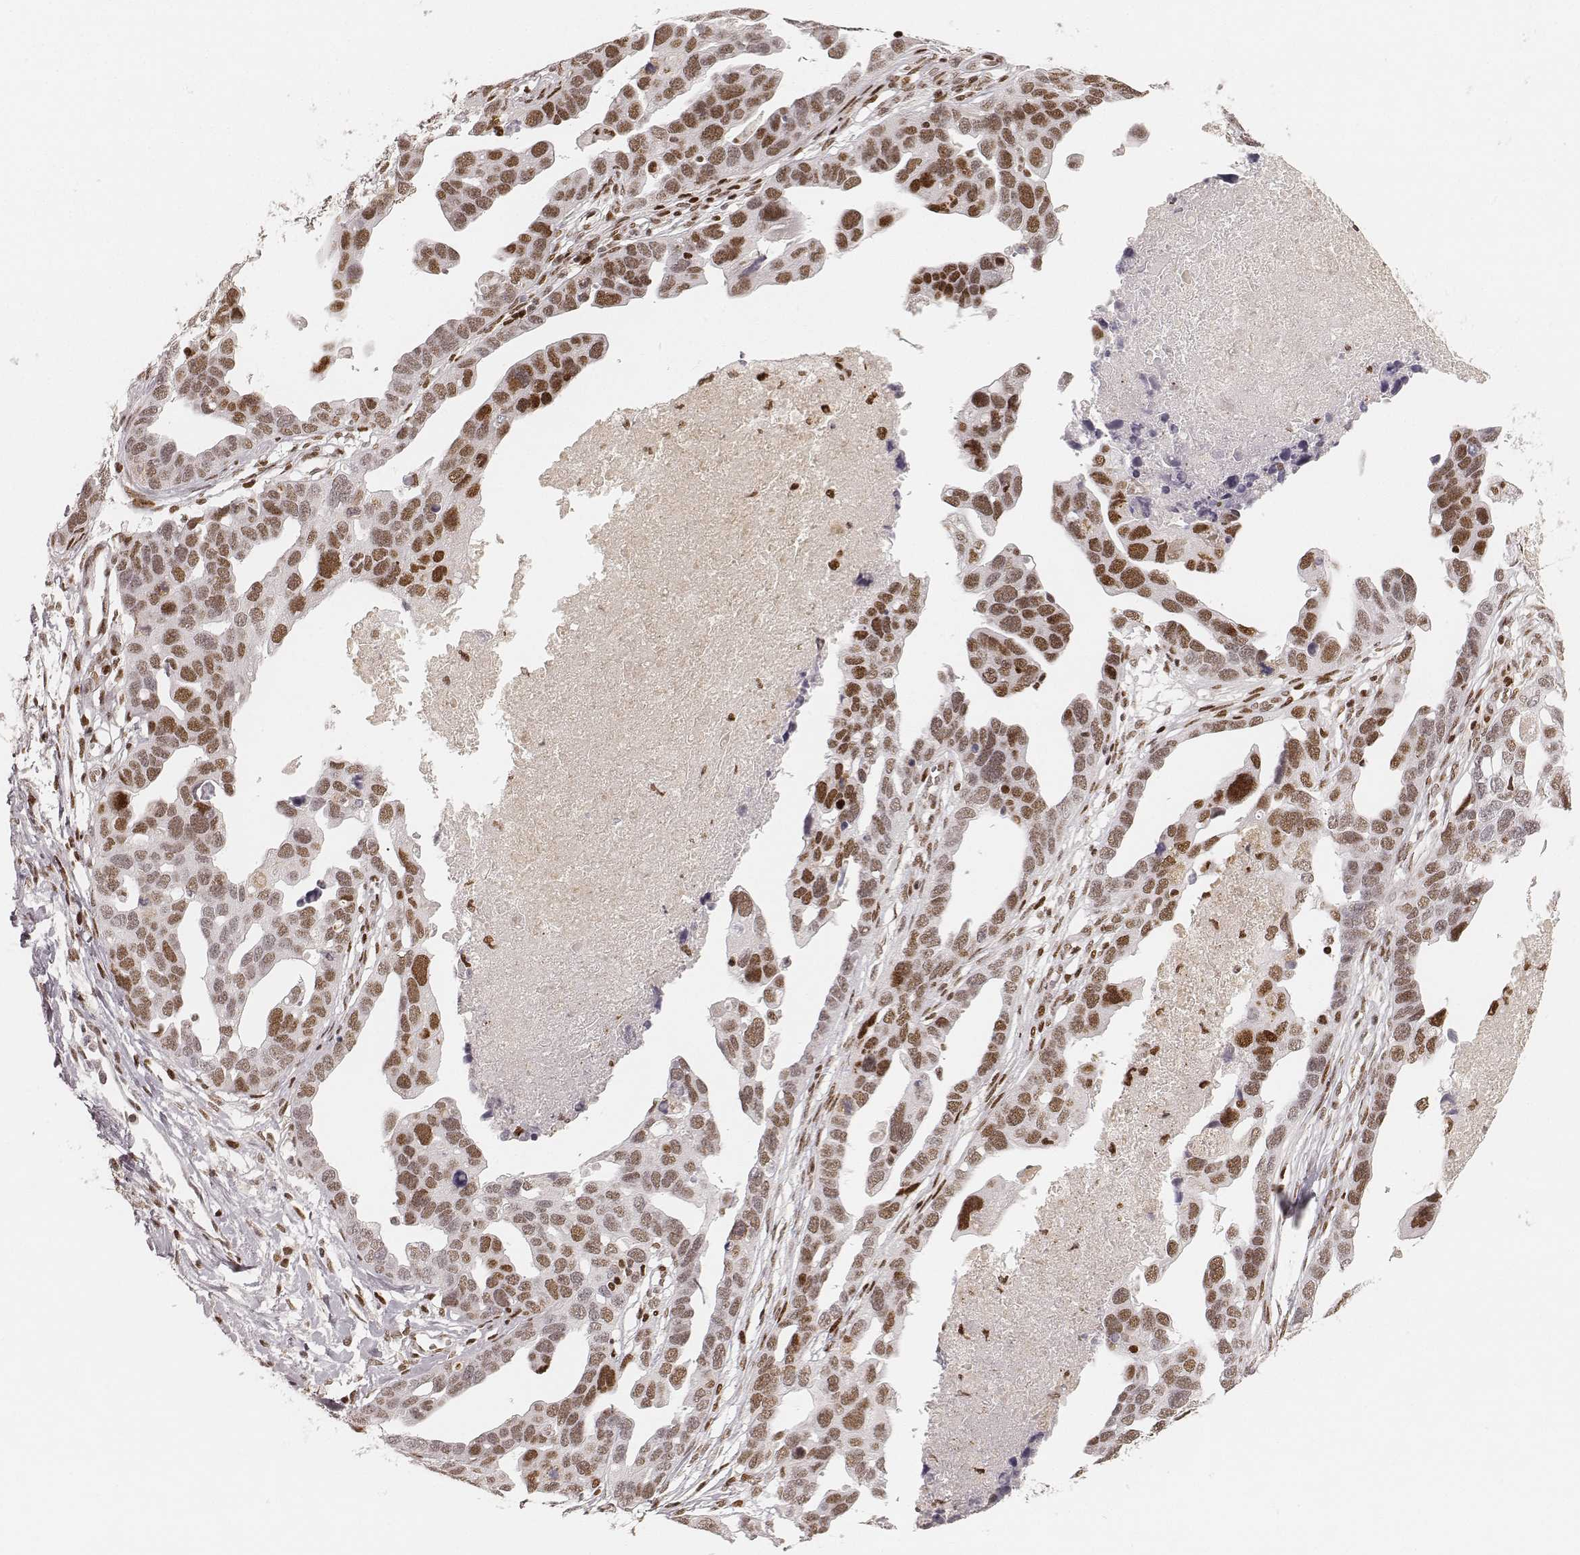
{"staining": {"intensity": "moderate", "quantity": ">75%", "location": "nuclear"}, "tissue": "ovarian cancer", "cell_type": "Tumor cells", "image_type": "cancer", "snomed": [{"axis": "morphology", "description": "Cystadenocarcinoma, serous, NOS"}, {"axis": "topography", "description": "Ovary"}], "caption": "DAB (3,3'-diaminobenzidine) immunohistochemical staining of ovarian serous cystadenocarcinoma reveals moderate nuclear protein staining in approximately >75% of tumor cells.", "gene": "HNRNPC", "patient": {"sex": "female", "age": 54}}